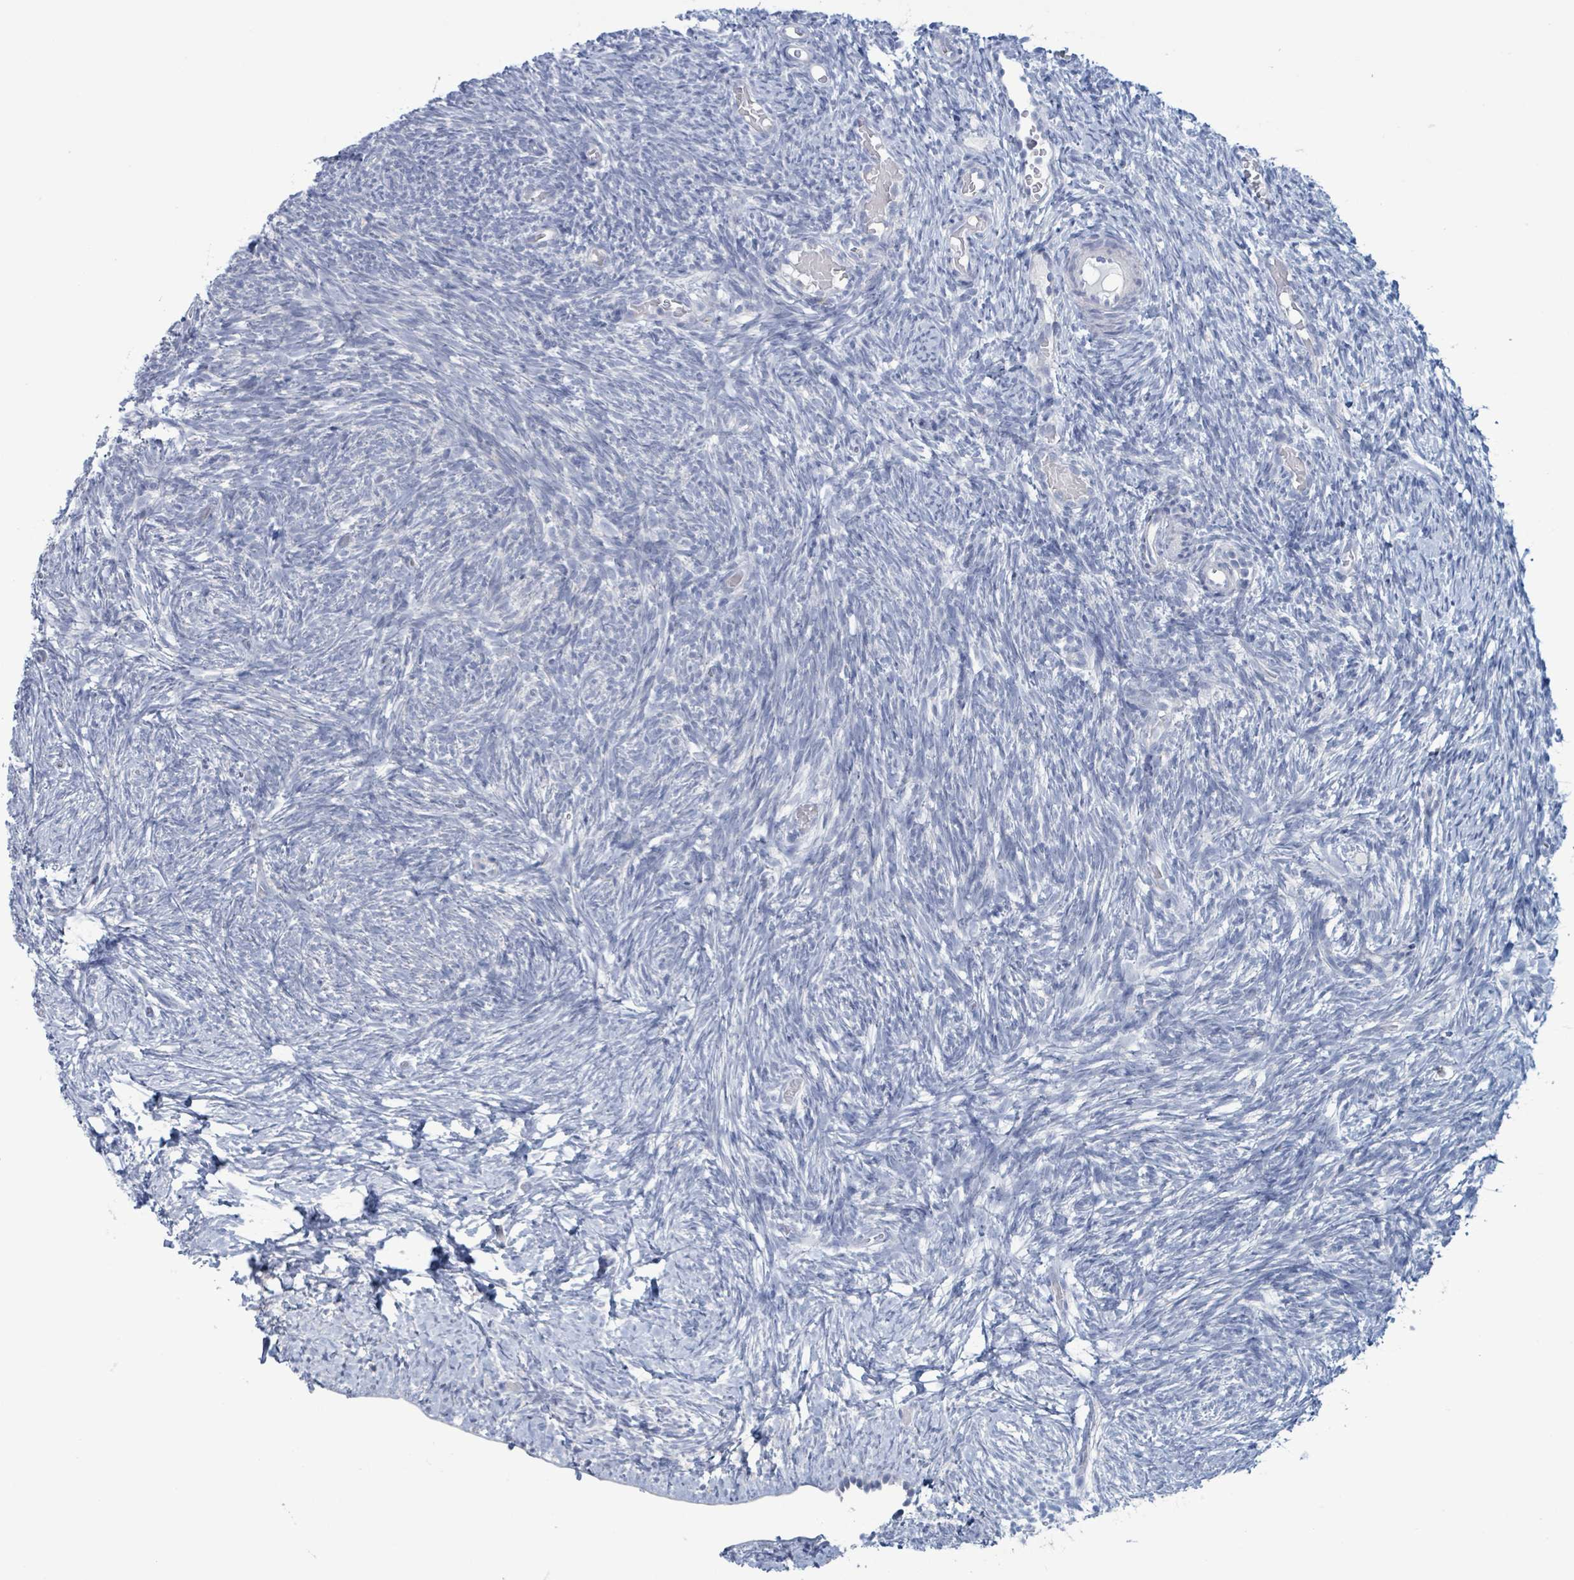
{"staining": {"intensity": "negative", "quantity": "none", "location": "none"}, "tissue": "ovary", "cell_type": "Follicle cells", "image_type": "normal", "snomed": [{"axis": "morphology", "description": "Normal tissue, NOS"}, {"axis": "topography", "description": "Ovary"}], "caption": "This is an immunohistochemistry (IHC) micrograph of benign human ovary. There is no positivity in follicle cells.", "gene": "AKR1C4", "patient": {"sex": "female", "age": 39}}